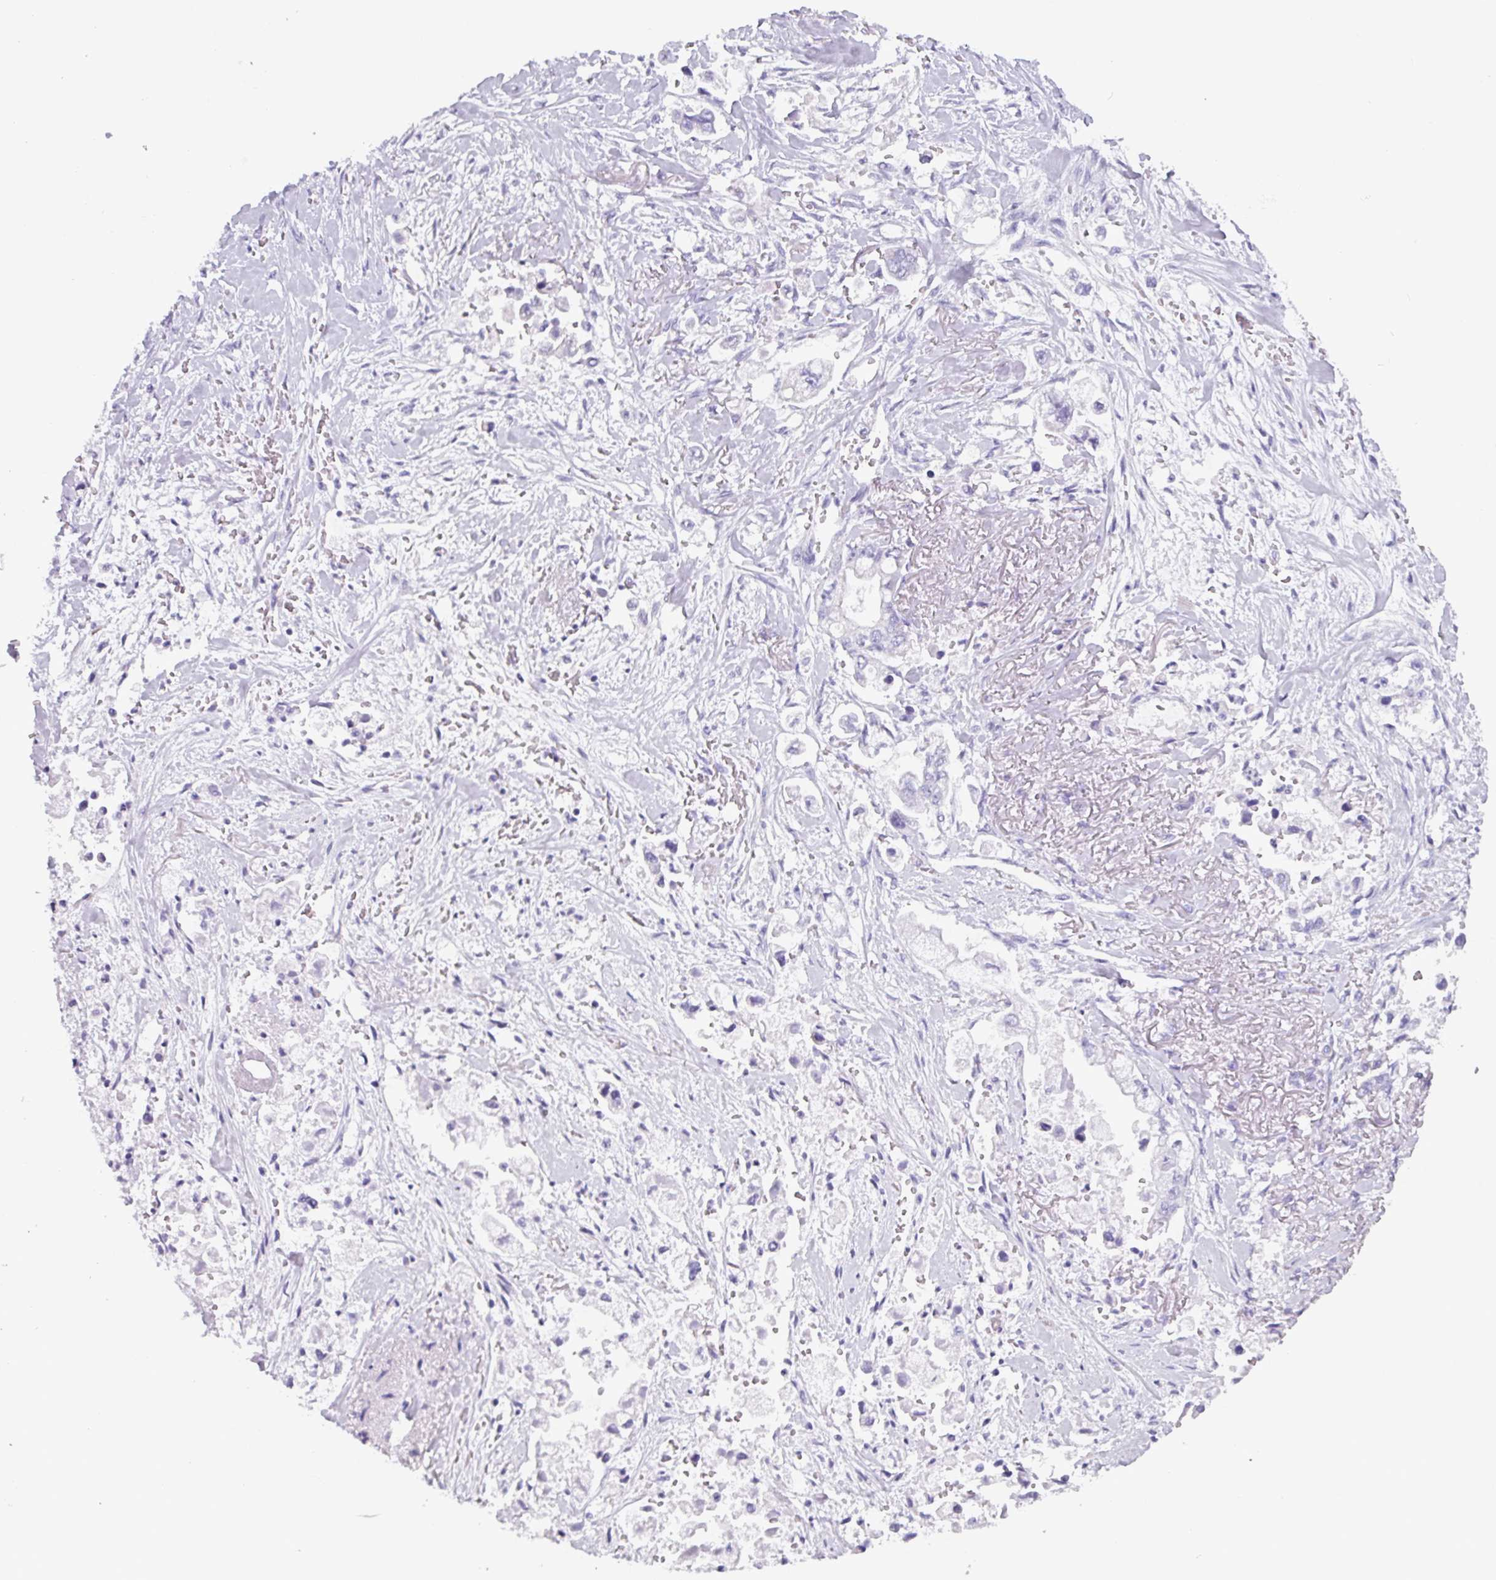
{"staining": {"intensity": "negative", "quantity": "none", "location": "none"}, "tissue": "stomach cancer", "cell_type": "Tumor cells", "image_type": "cancer", "snomed": [{"axis": "morphology", "description": "Adenocarcinoma, NOS"}, {"axis": "topography", "description": "Stomach"}], "caption": "DAB immunohistochemical staining of human stomach cancer (adenocarcinoma) exhibits no significant staining in tumor cells.", "gene": "CAMK1", "patient": {"sex": "male", "age": 62}}